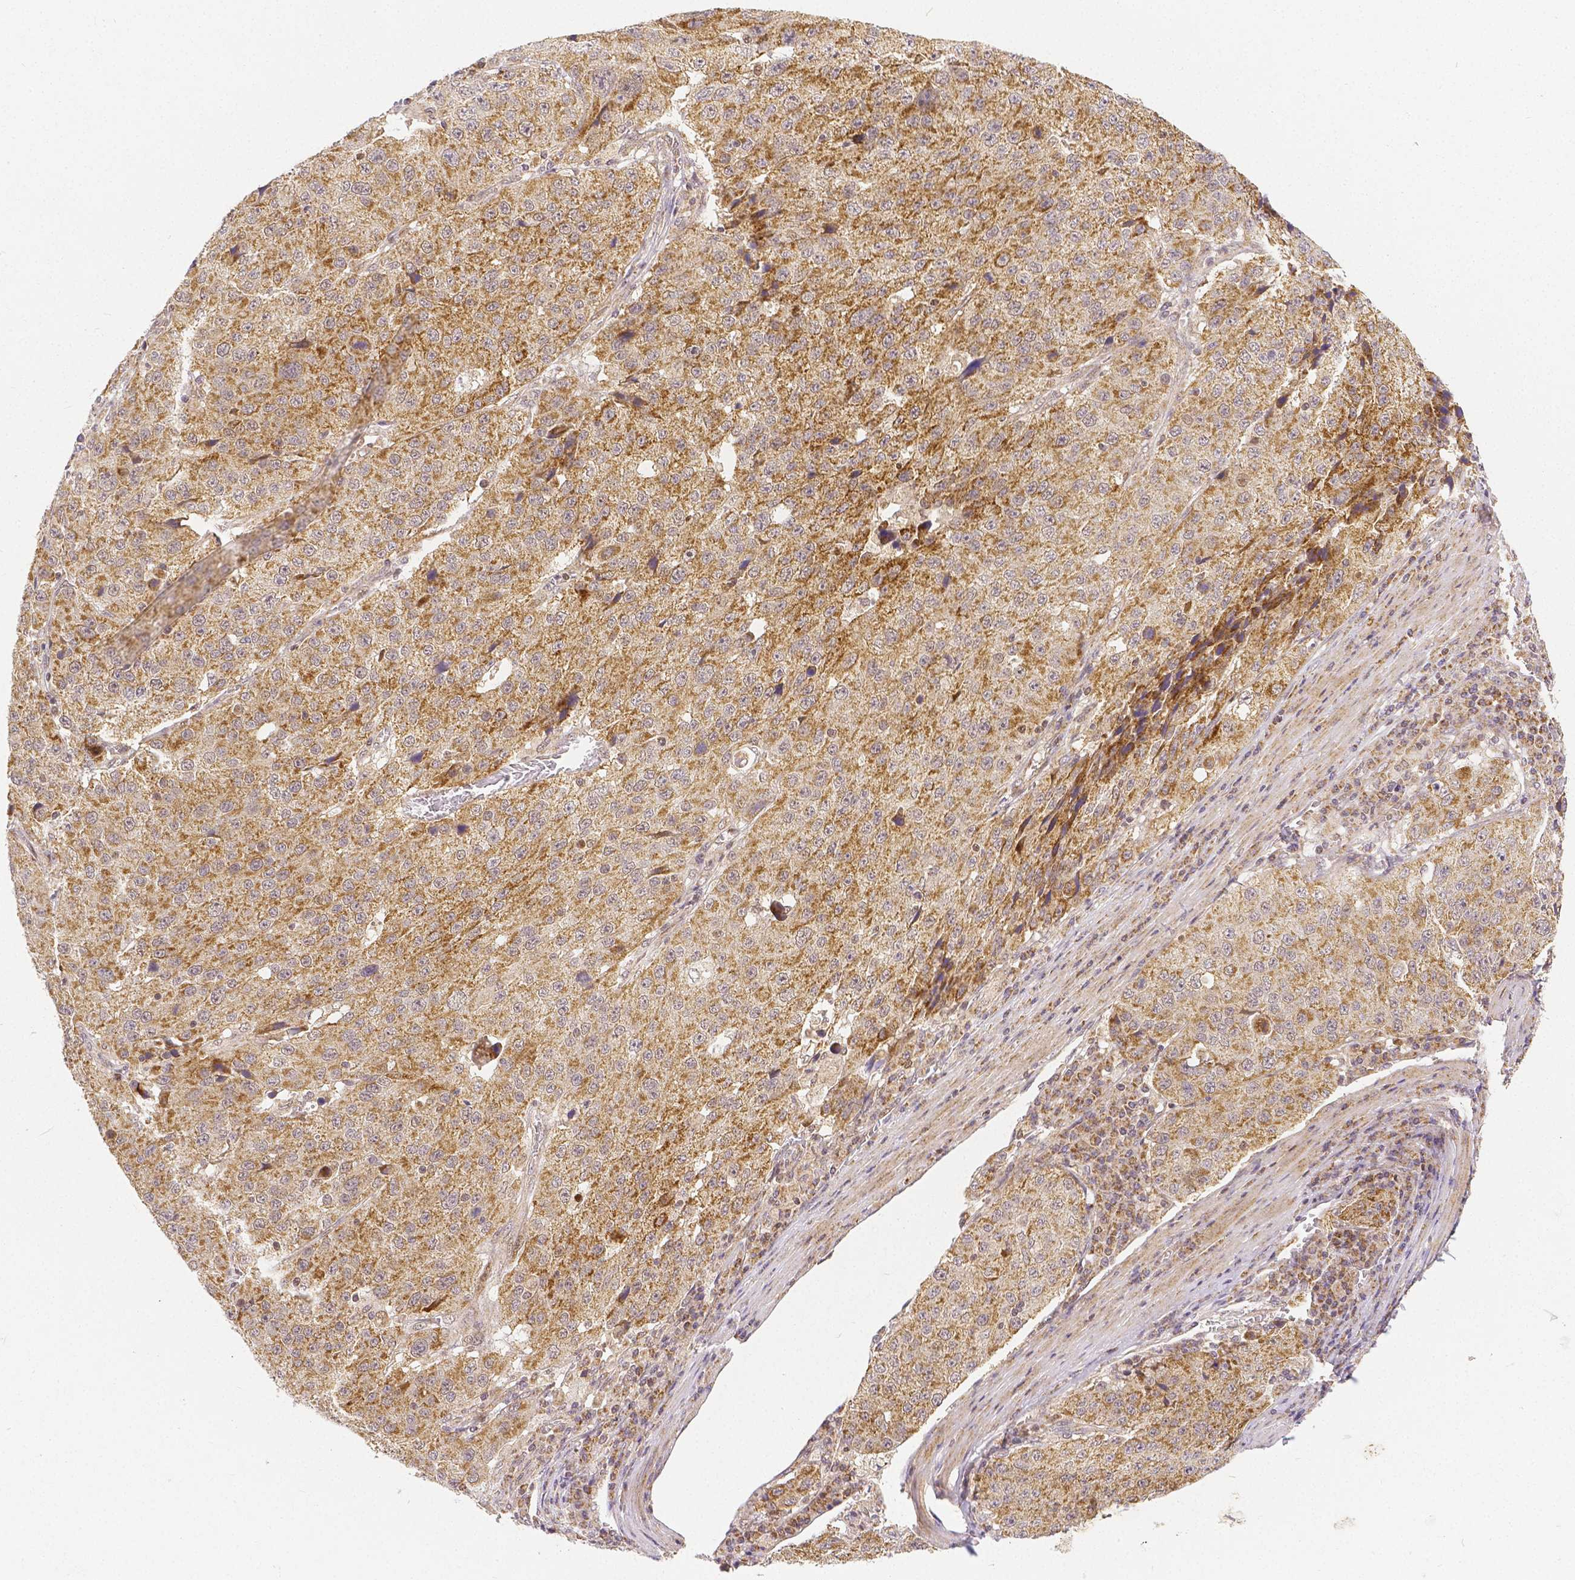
{"staining": {"intensity": "moderate", "quantity": ">75%", "location": "cytoplasmic/membranous,nuclear"}, "tissue": "stomach cancer", "cell_type": "Tumor cells", "image_type": "cancer", "snomed": [{"axis": "morphology", "description": "Adenocarcinoma, NOS"}, {"axis": "topography", "description": "Stomach"}], "caption": "An immunohistochemistry (IHC) photomicrograph of neoplastic tissue is shown. Protein staining in brown labels moderate cytoplasmic/membranous and nuclear positivity in stomach cancer within tumor cells.", "gene": "RHOT1", "patient": {"sex": "male", "age": 71}}